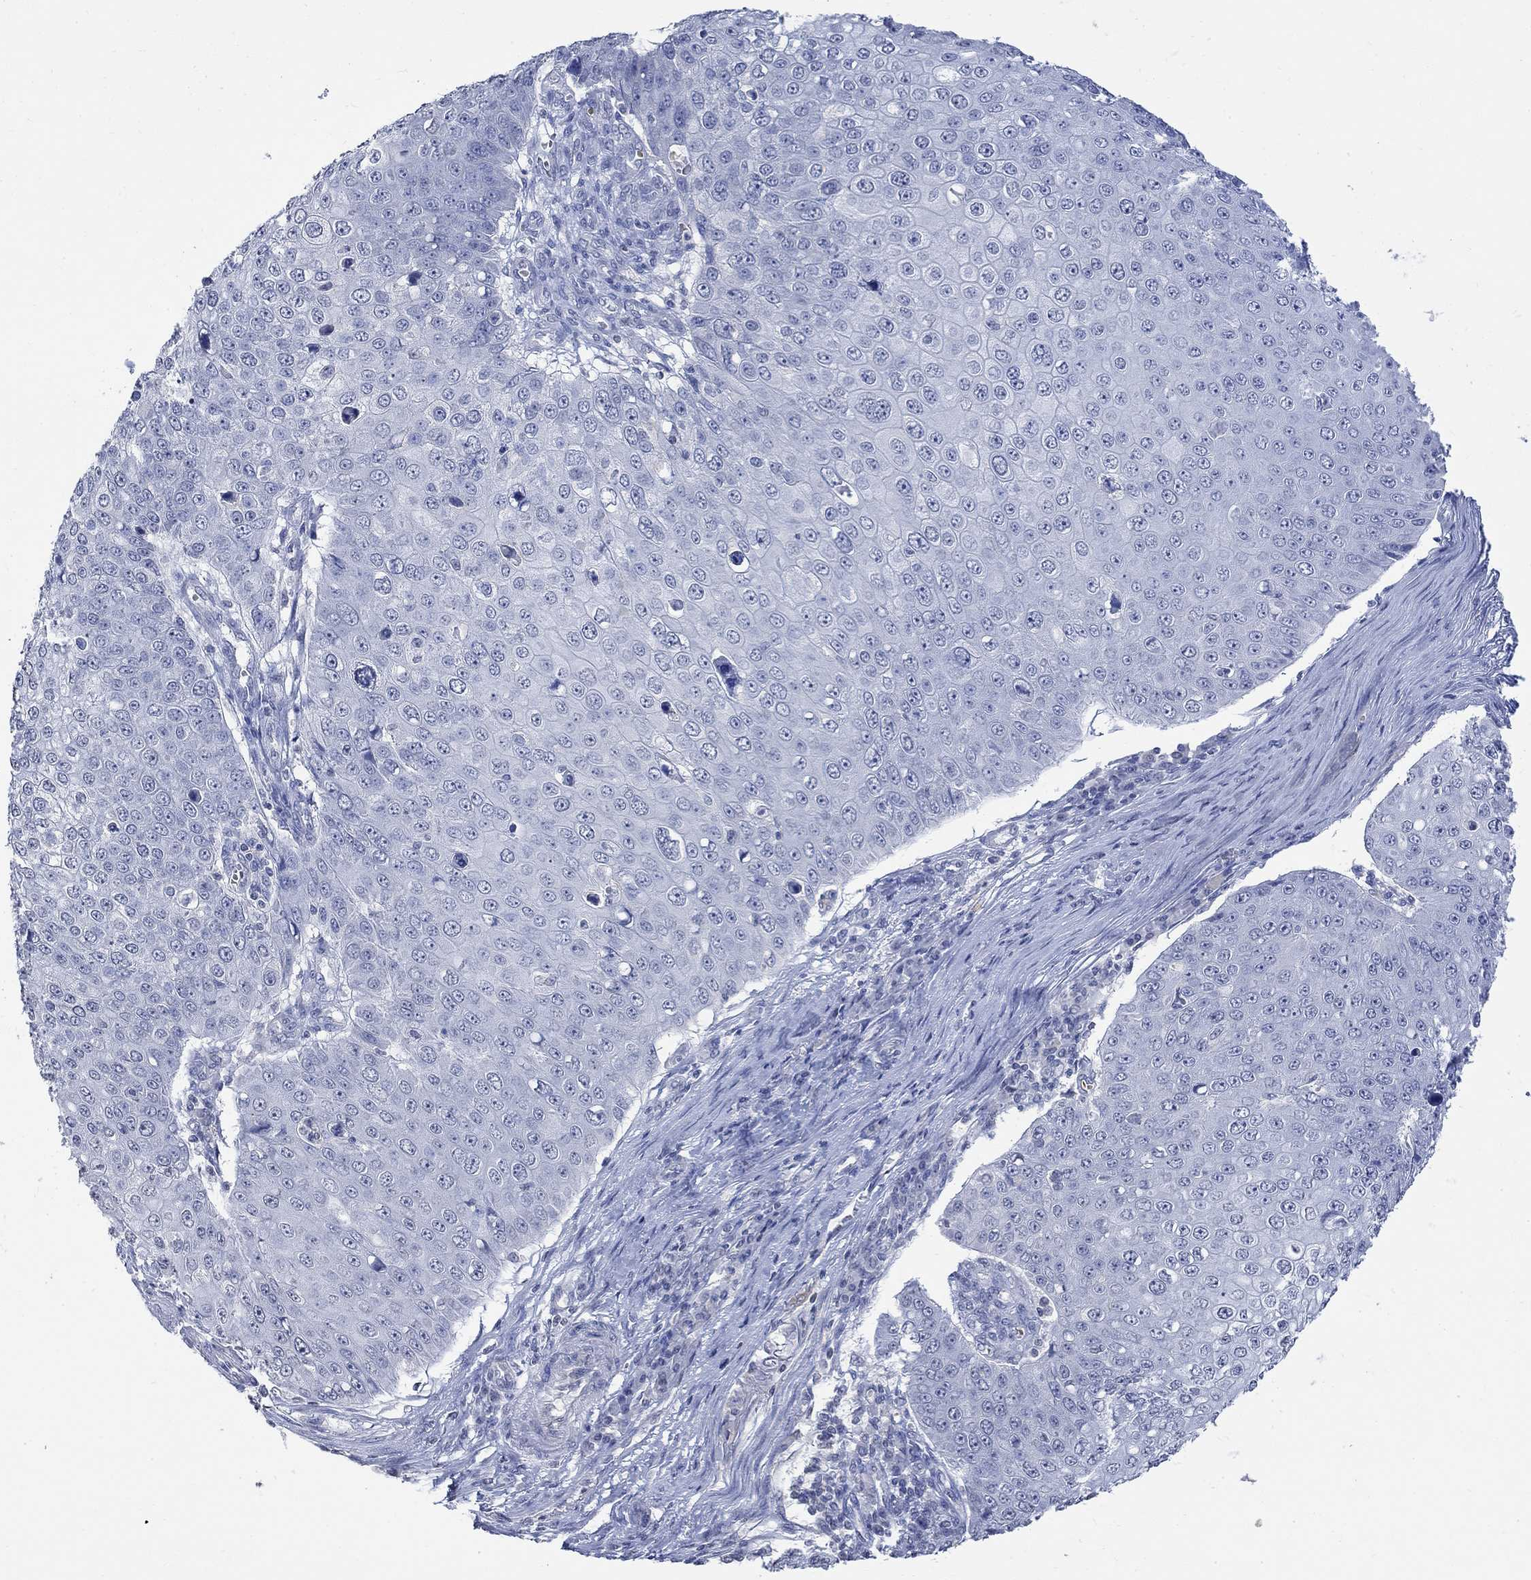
{"staining": {"intensity": "negative", "quantity": "none", "location": "none"}, "tissue": "skin cancer", "cell_type": "Tumor cells", "image_type": "cancer", "snomed": [{"axis": "morphology", "description": "Squamous cell carcinoma, NOS"}, {"axis": "topography", "description": "Skin"}], "caption": "This is a micrograph of IHC staining of skin squamous cell carcinoma, which shows no staining in tumor cells.", "gene": "TMEM255A", "patient": {"sex": "male", "age": 71}}